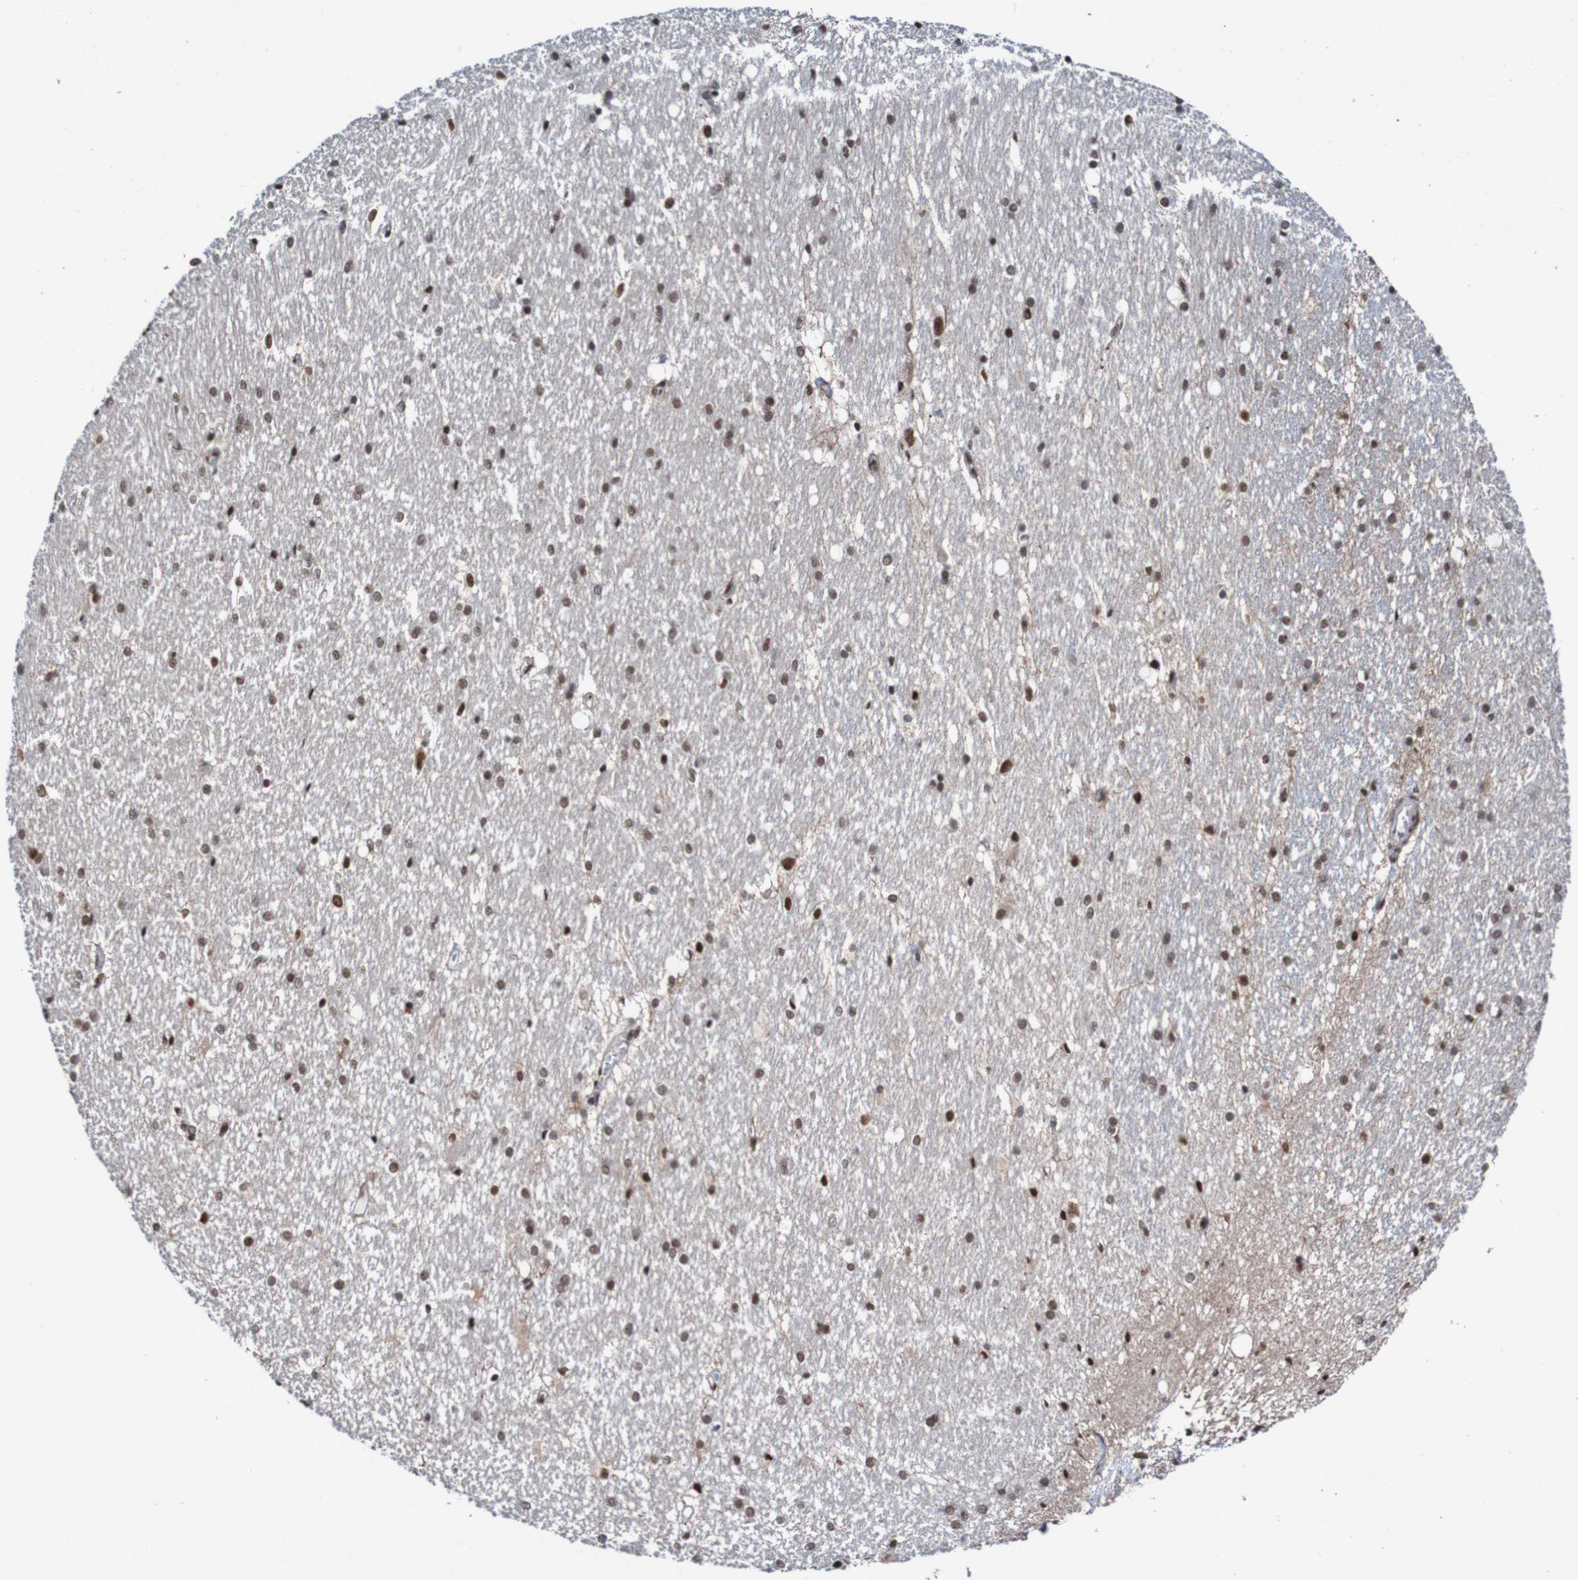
{"staining": {"intensity": "moderate", "quantity": ">75%", "location": "nuclear"}, "tissue": "hippocampus", "cell_type": "Glial cells", "image_type": "normal", "snomed": [{"axis": "morphology", "description": "Normal tissue, NOS"}, {"axis": "topography", "description": "Hippocampus"}], "caption": "Immunohistochemistry (DAB) staining of unremarkable hippocampus reveals moderate nuclear protein staining in about >75% of glial cells. (DAB IHC with brightfield microscopy, high magnification).", "gene": "CDC5L", "patient": {"sex": "female", "age": 19}}